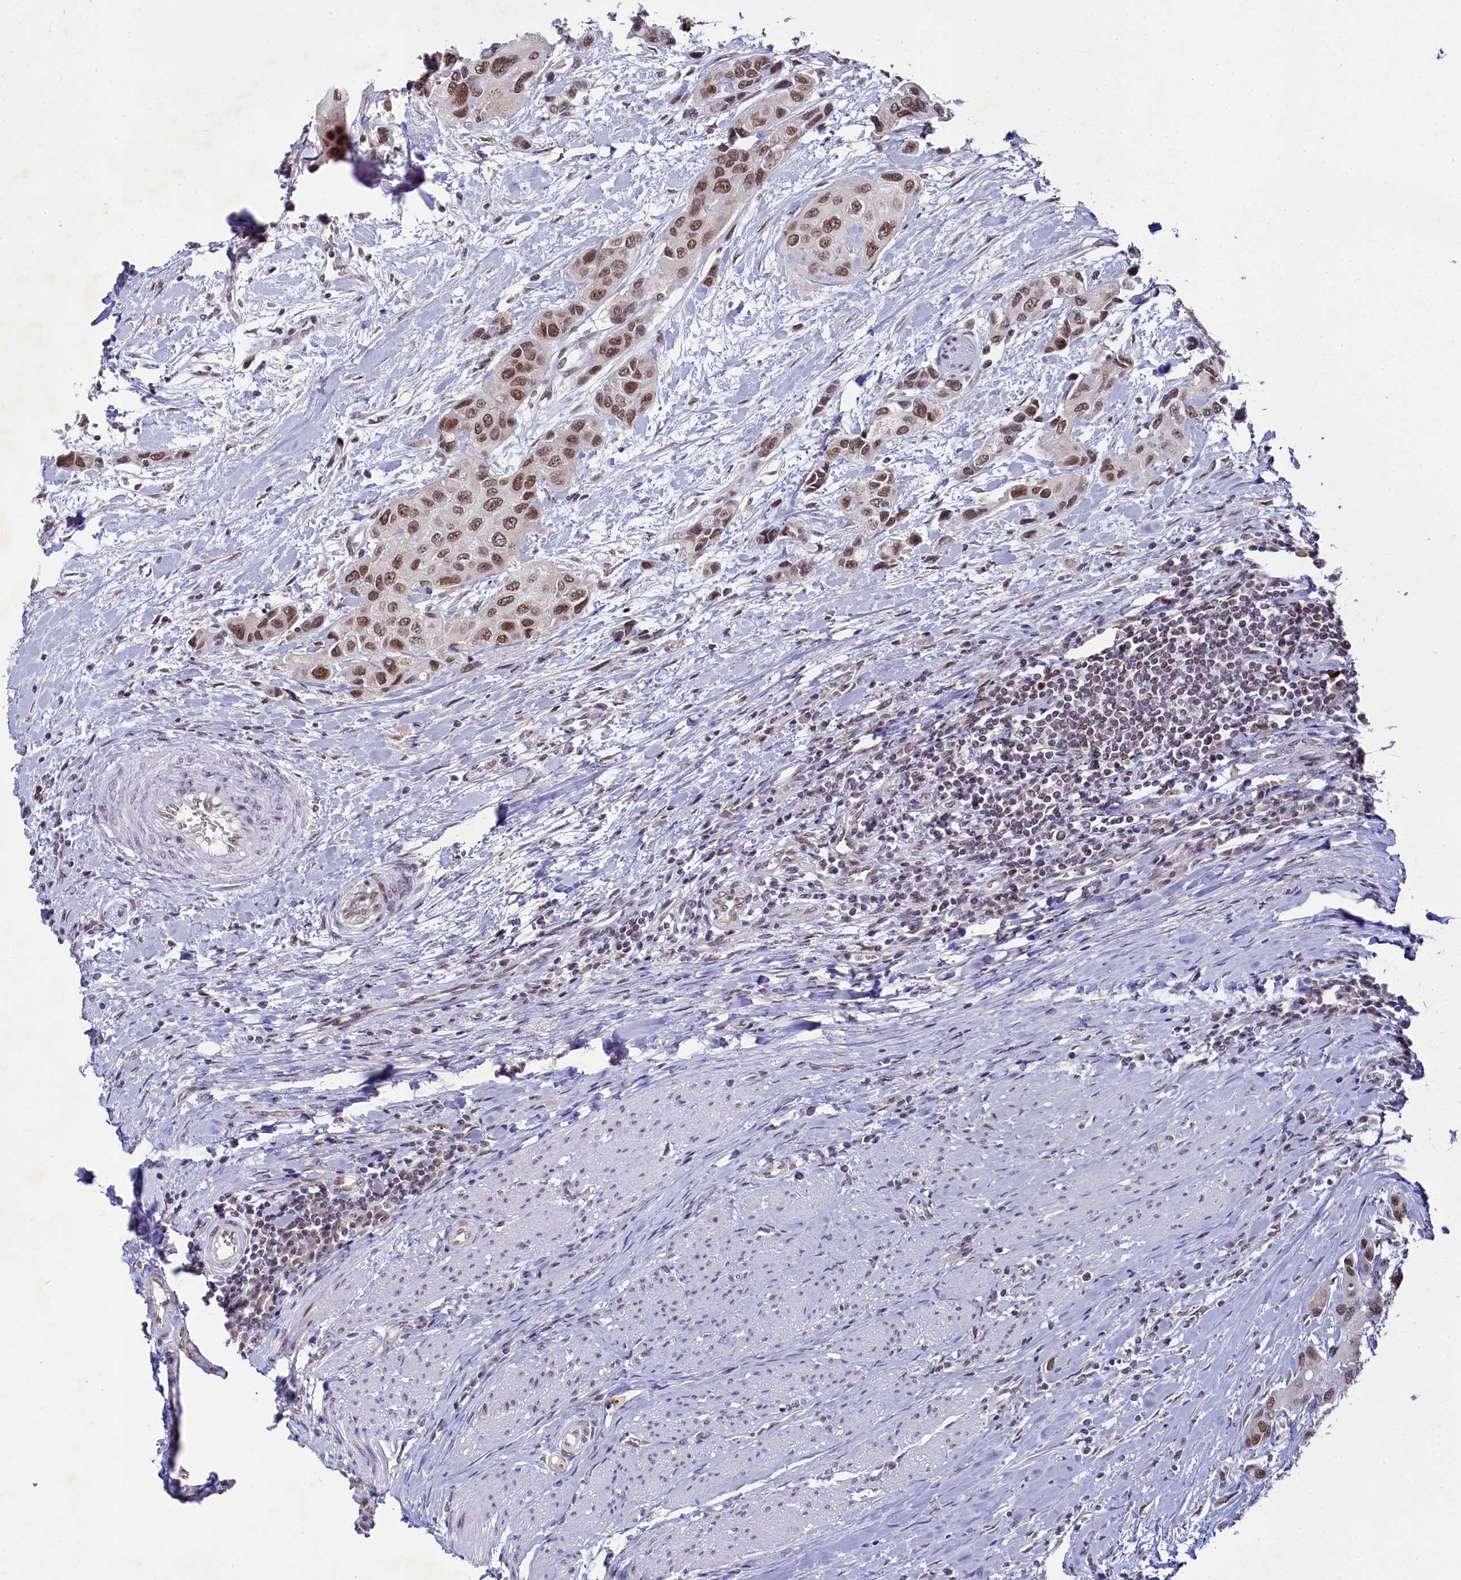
{"staining": {"intensity": "moderate", "quantity": ">75%", "location": "nuclear"}, "tissue": "urothelial cancer", "cell_type": "Tumor cells", "image_type": "cancer", "snomed": [{"axis": "morphology", "description": "Normal tissue, NOS"}, {"axis": "morphology", "description": "Urothelial carcinoma, High grade"}, {"axis": "topography", "description": "Vascular tissue"}, {"axis": "topography", "description": "Urinary bladder"}], "caption": "Tumor cells reveal medium levels of moderate nuclear positivity in approximately >75% of cells in human urothelial cancer. Immunohistochemistry (ihc) stains the protein in brown and the nuclei are stained blue.", "gene": "PPHLN1", "patient": {"sex": "female", "age": 56}}